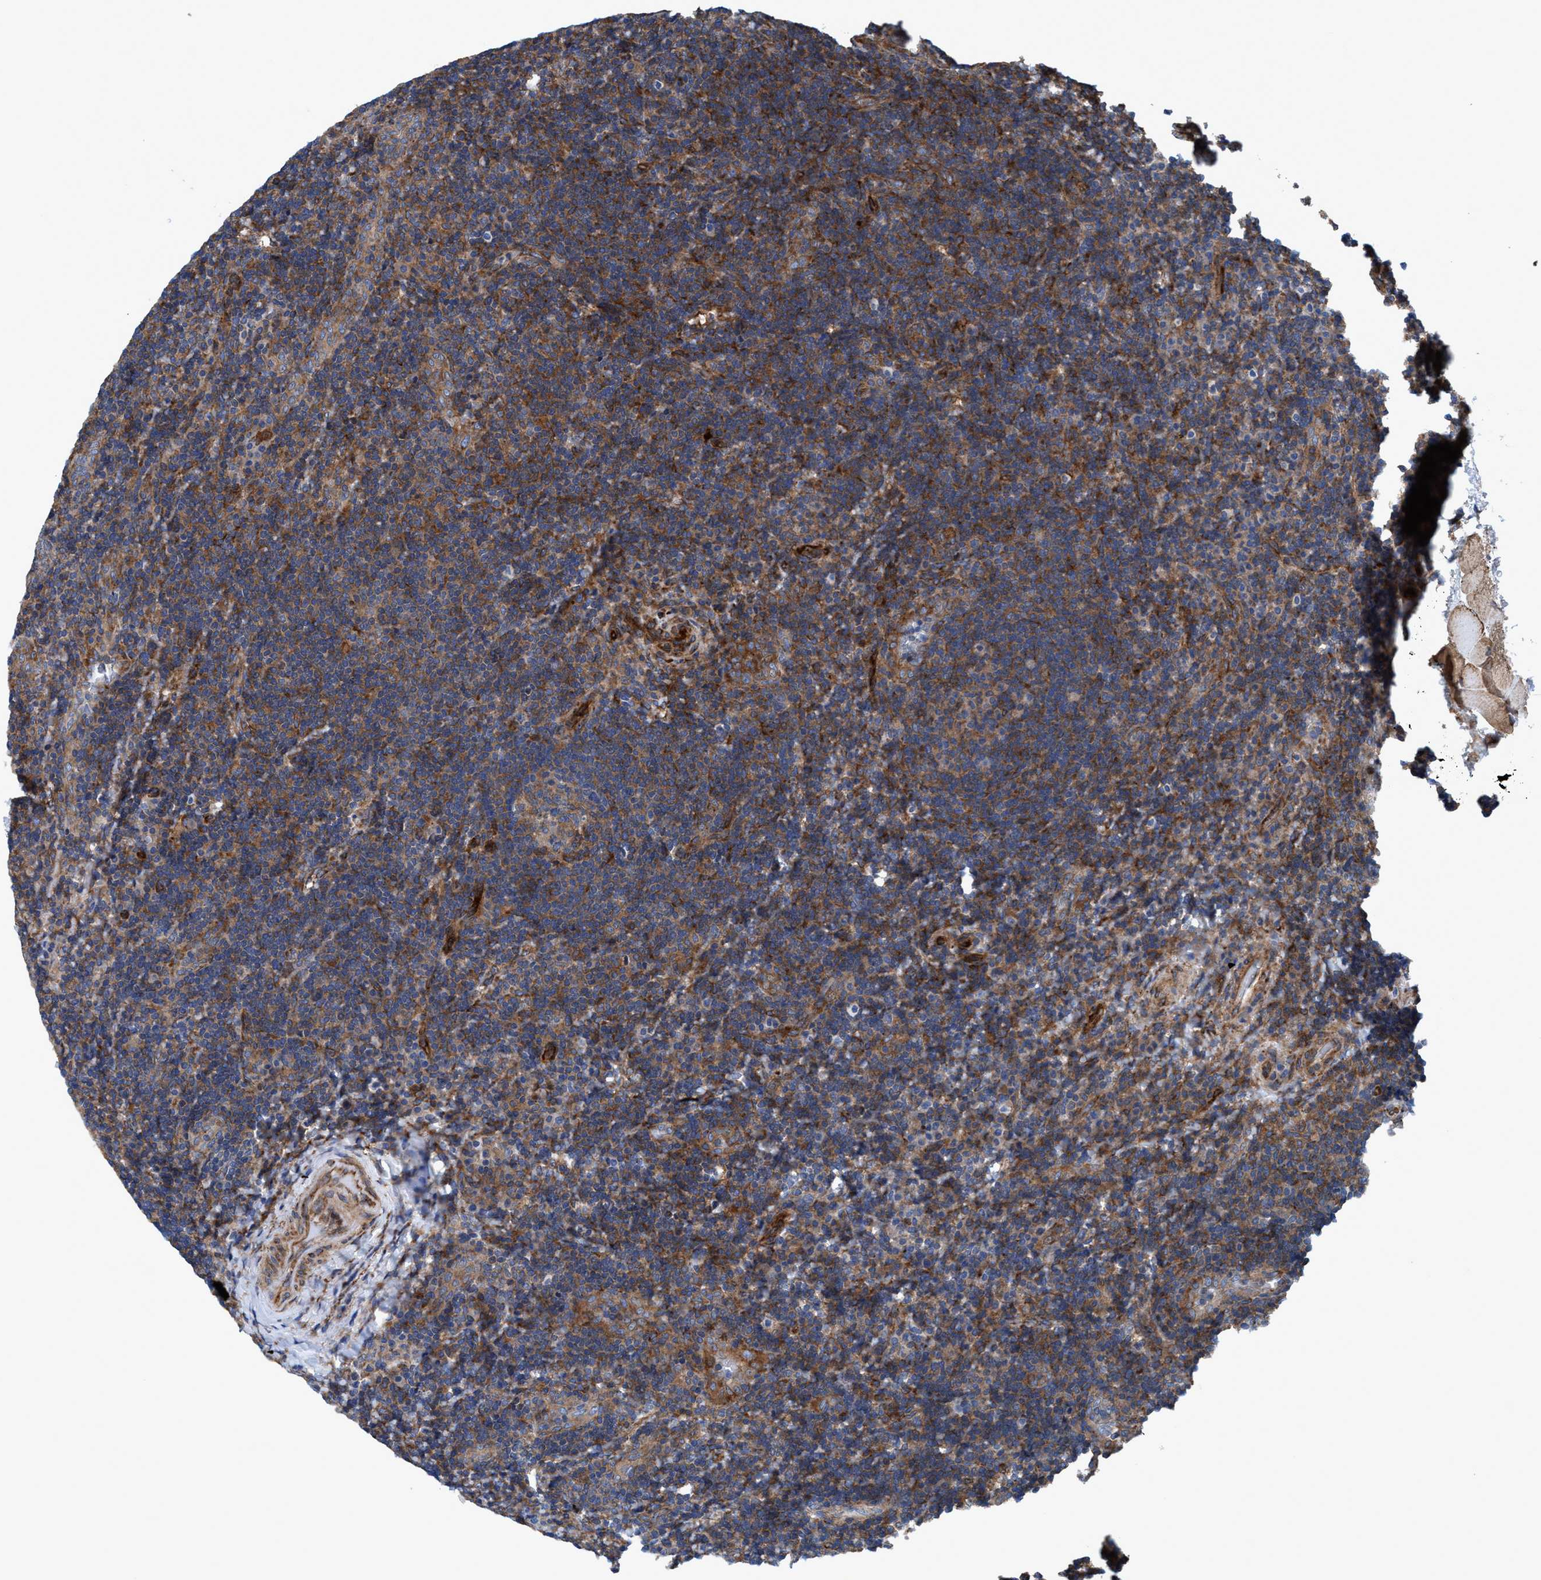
{"staining": {"intensity": "moderate", "quantity": ">75%", "location": "cytoplasmic/membranous"}, "tissue": "lymphoma", "cell_type": "Tumor cells", "image_type": "cancer", "snomed": [{"axis": "morphology", "description": "Malignant lymphoma, non-Hodgkin's type, High grade"}, {"axis": "topography", "description": "Tonsil"}], "caption": "This is an image of IHC staining of high-grade malignant lymphoma, non-Hodgkin's type, which shows moderate staining in the cytoplasmic/membranous of tumor cells.", "gene": "NMT1", "patient": {"sex": "female", "age": 36}}